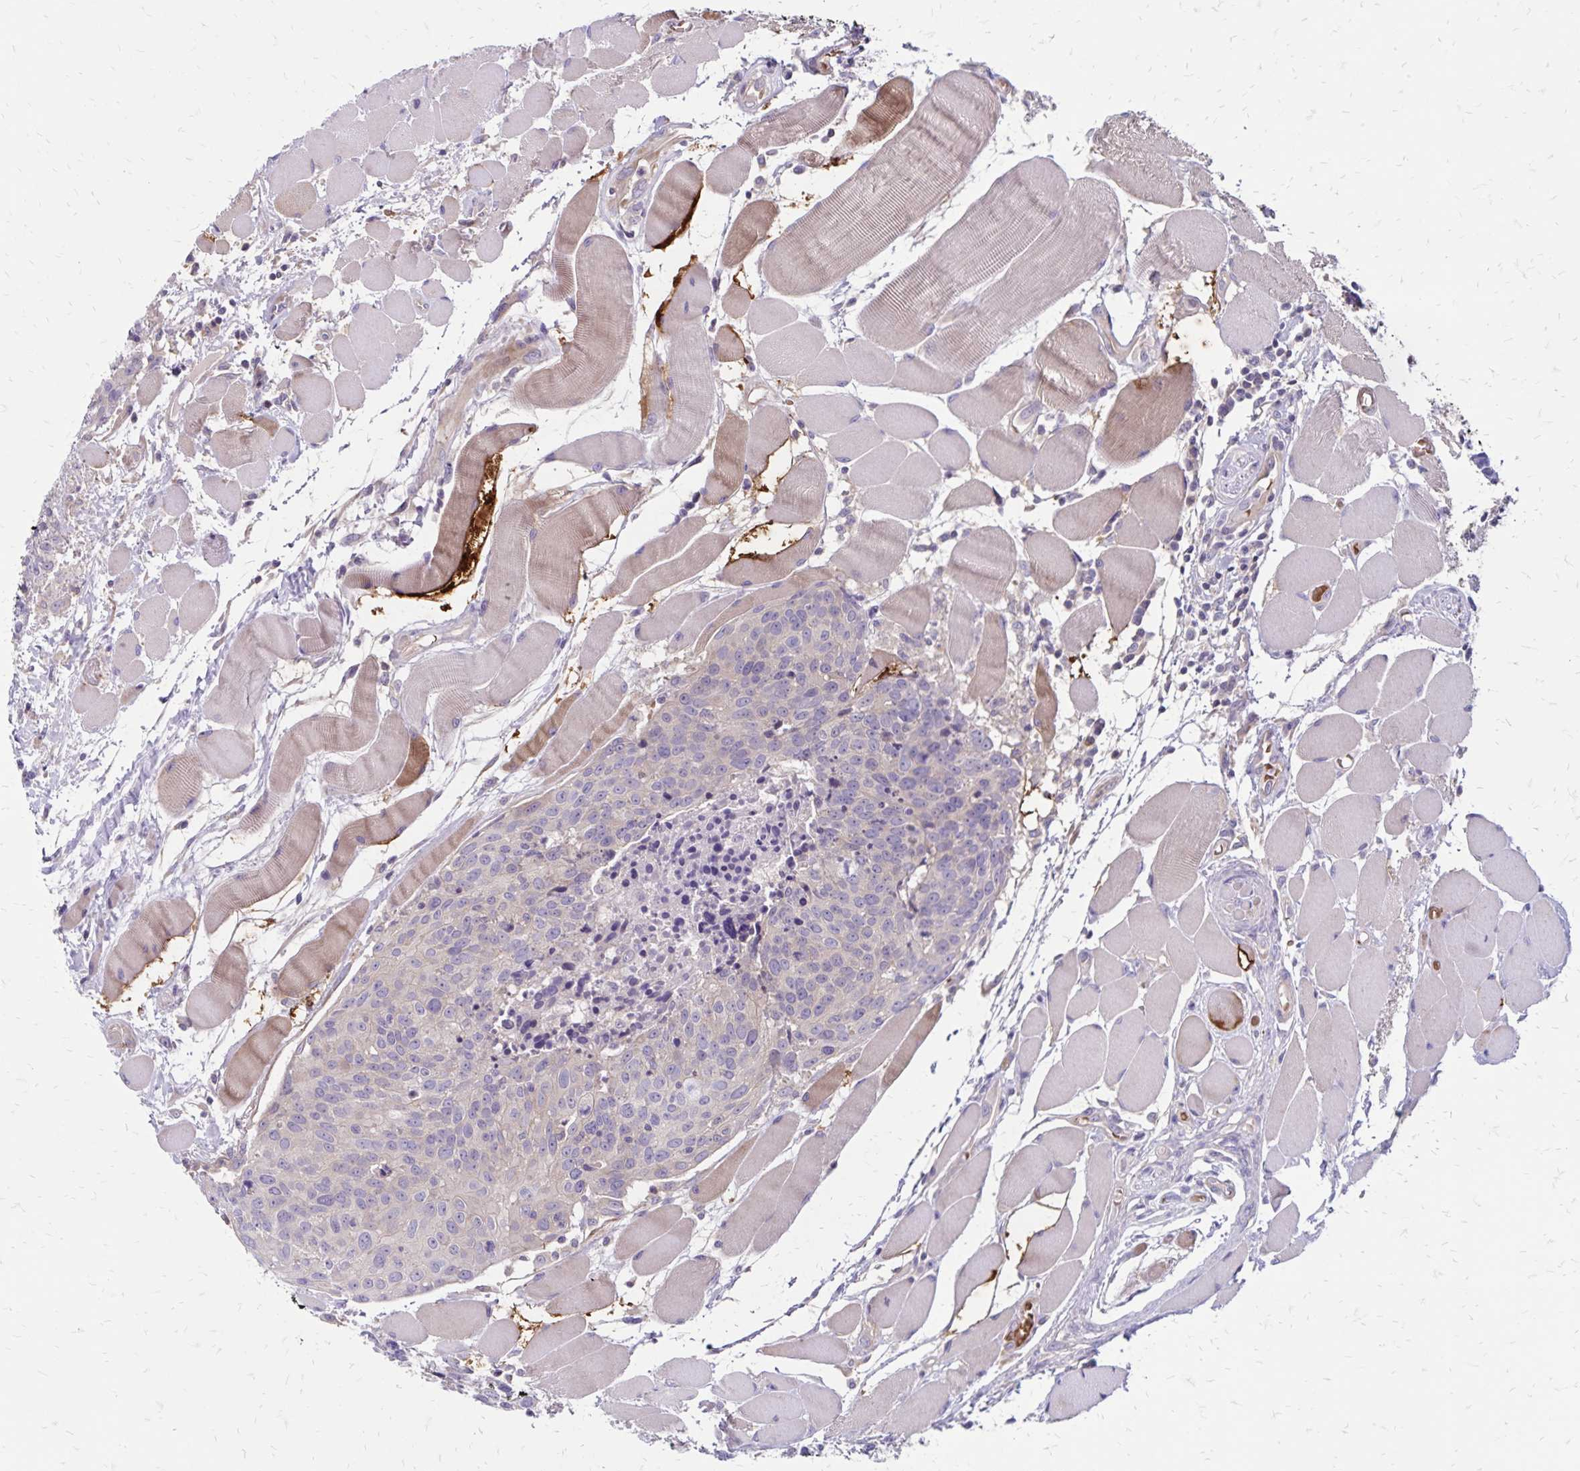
{"staining": {"intensity": "negative", "quantity": "none", "location": "none"}, "tissue": "head and neck cancer", "cell_type": "Tumor cells", "image_type": "cancer", "snomed": [{"axis": "morphology", "description": "Squamous cell carcinoma, NOS"}, {"axis": "topography", "description": "Oral tissue"}, {"axis": "topography", "description": "Head-Neck"}], "caption": "Human head and neck squamous cell carcinoma stained for a protein using IHC demonstrates no staining in tumor cells.", "gene": "FSD1", "patient": {"sex": "male", "age": 64}}